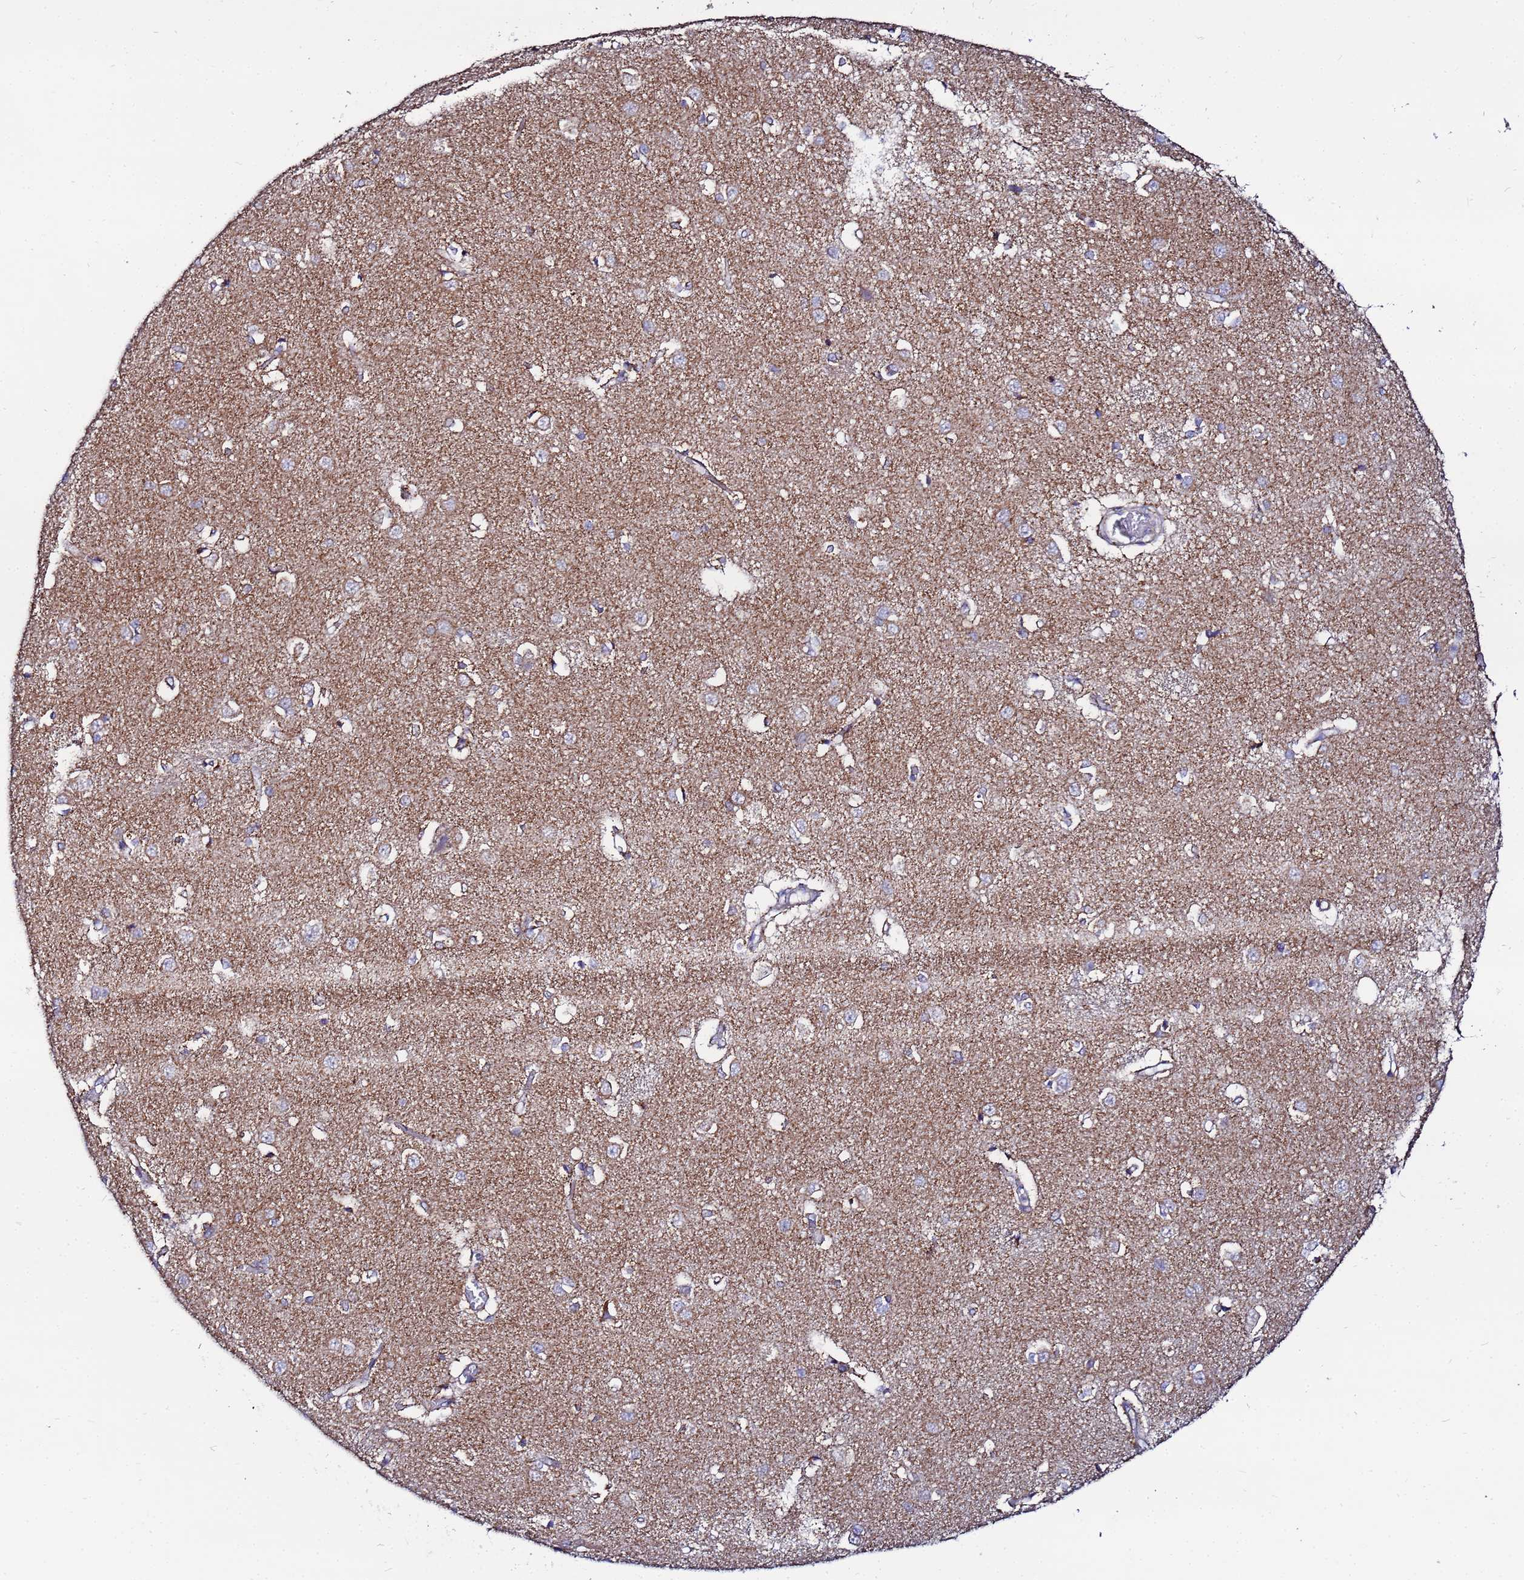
{"staining": {"intensity": "moderate", "quantity": "<25%", "location": "cytoplasmic/membranous"}, "tissue": "caudate", "cell_type": "Glial cells", "image_type": "normal", "snomed": [{"axis": "morphology", "description": "Normal tissue, NOS"}, {"axis": "topography", "description": "Lateral ventricle wall"}], "caption": "Immunohistochemistry (IHC) image of unremarkable caudate: caudate stained using IHC exhibits low levels of moderate protein expression localized specifically in the cytoplasmic/membranous of glial cells, appearing as a cytoplasmic/membranous brown color.", "gene": "FAHD2A", "patient": {"sex": "male", "age": 37}}